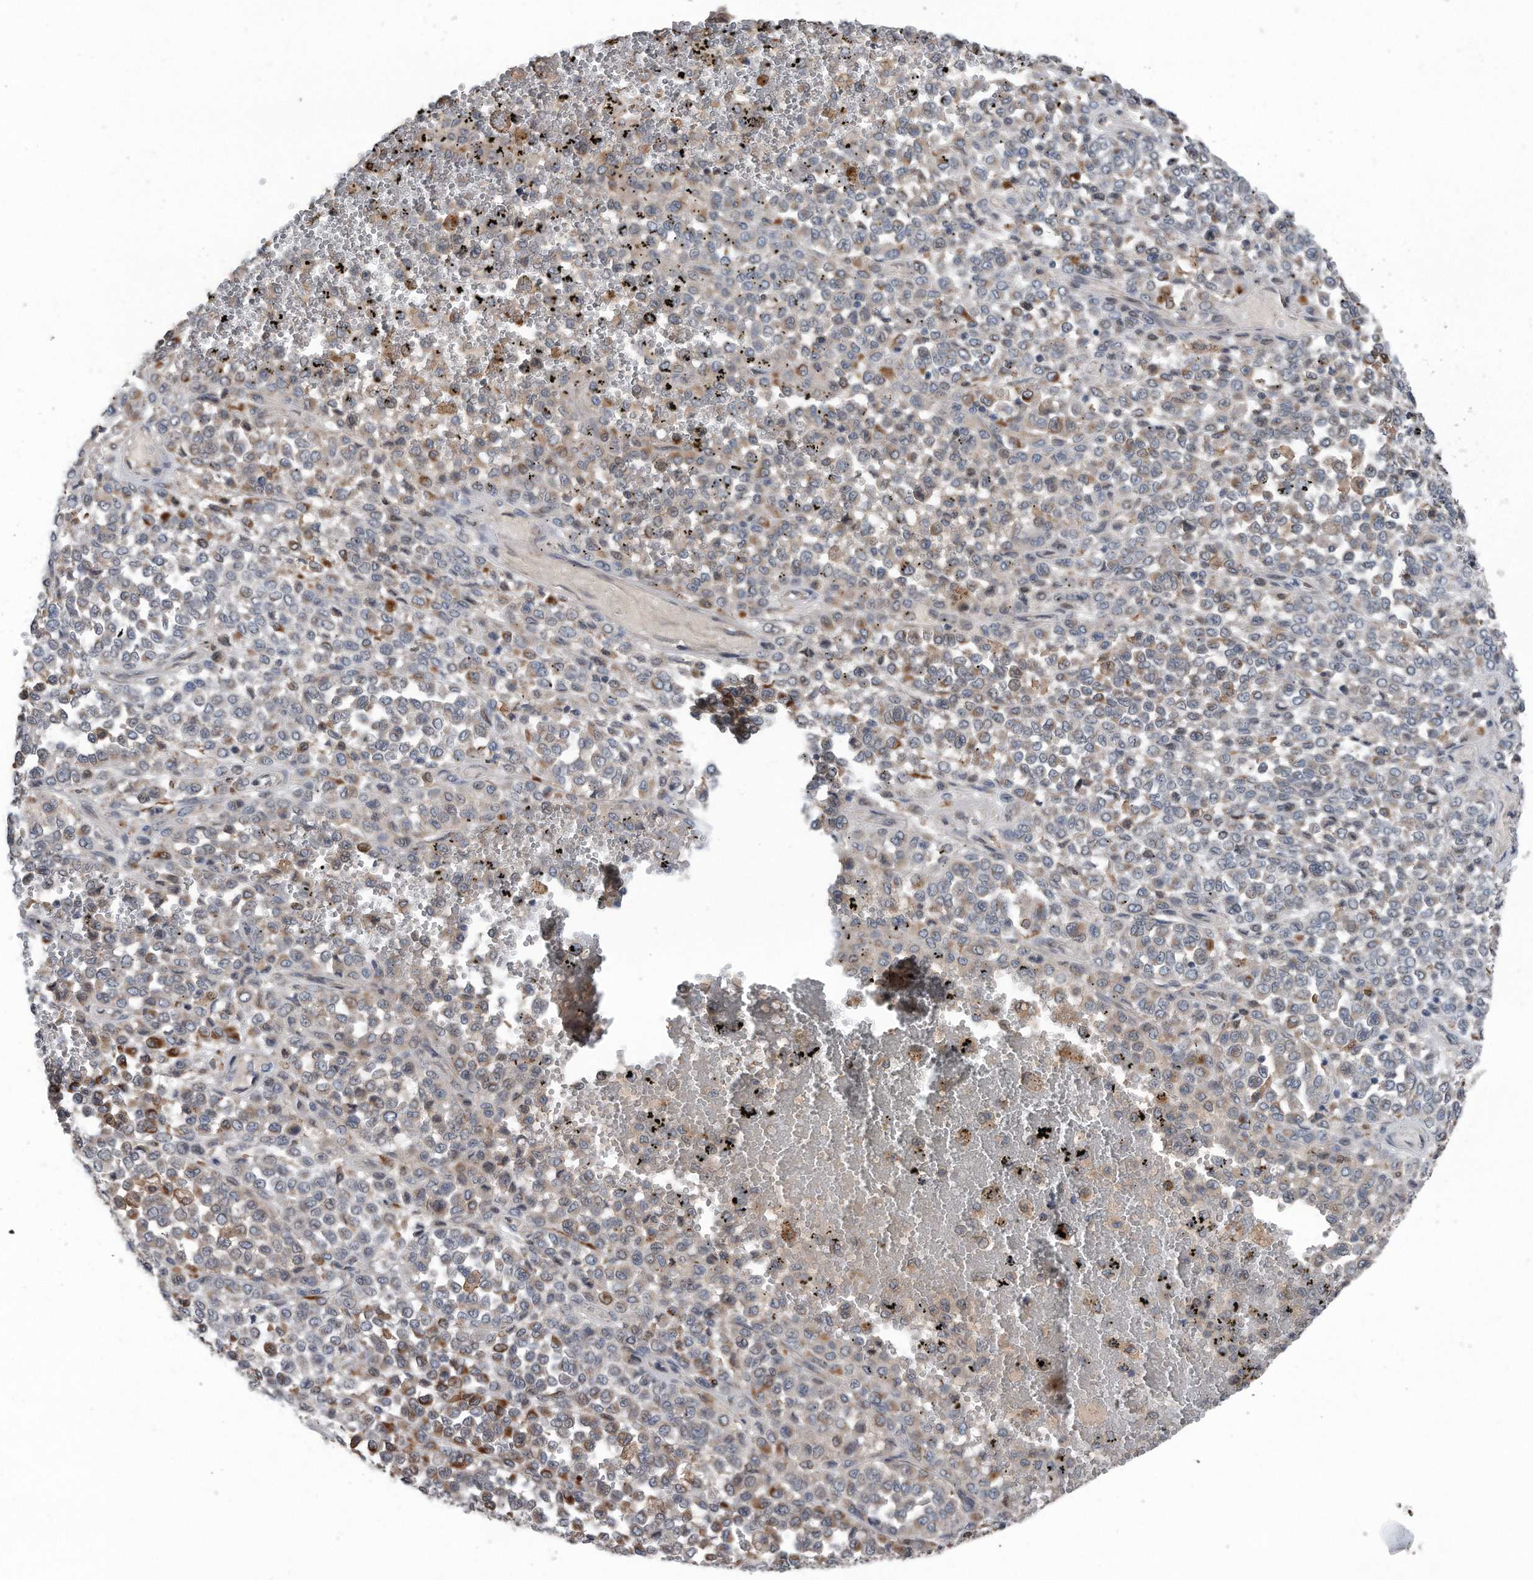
{"staining": {"intensity": "moderate", "quantity": "<25%", "location": "cytoplasmic/membranous"}, "tissue": "melanoma", "cell_type": "Tumor cells", "image_type": "cancer", "snomed": [{"axis": "morphology", "description": "Malignant melanoma, Metastatic site"}, {"axis": "topography", "description": "Pancreas"}], "caption": "A brown stain highlights moderate cytoplasmic/membranous staining of a protein in melanoma tumor cells.", "gene": "DST", "patient": {"sex": "female", "age": 30}}